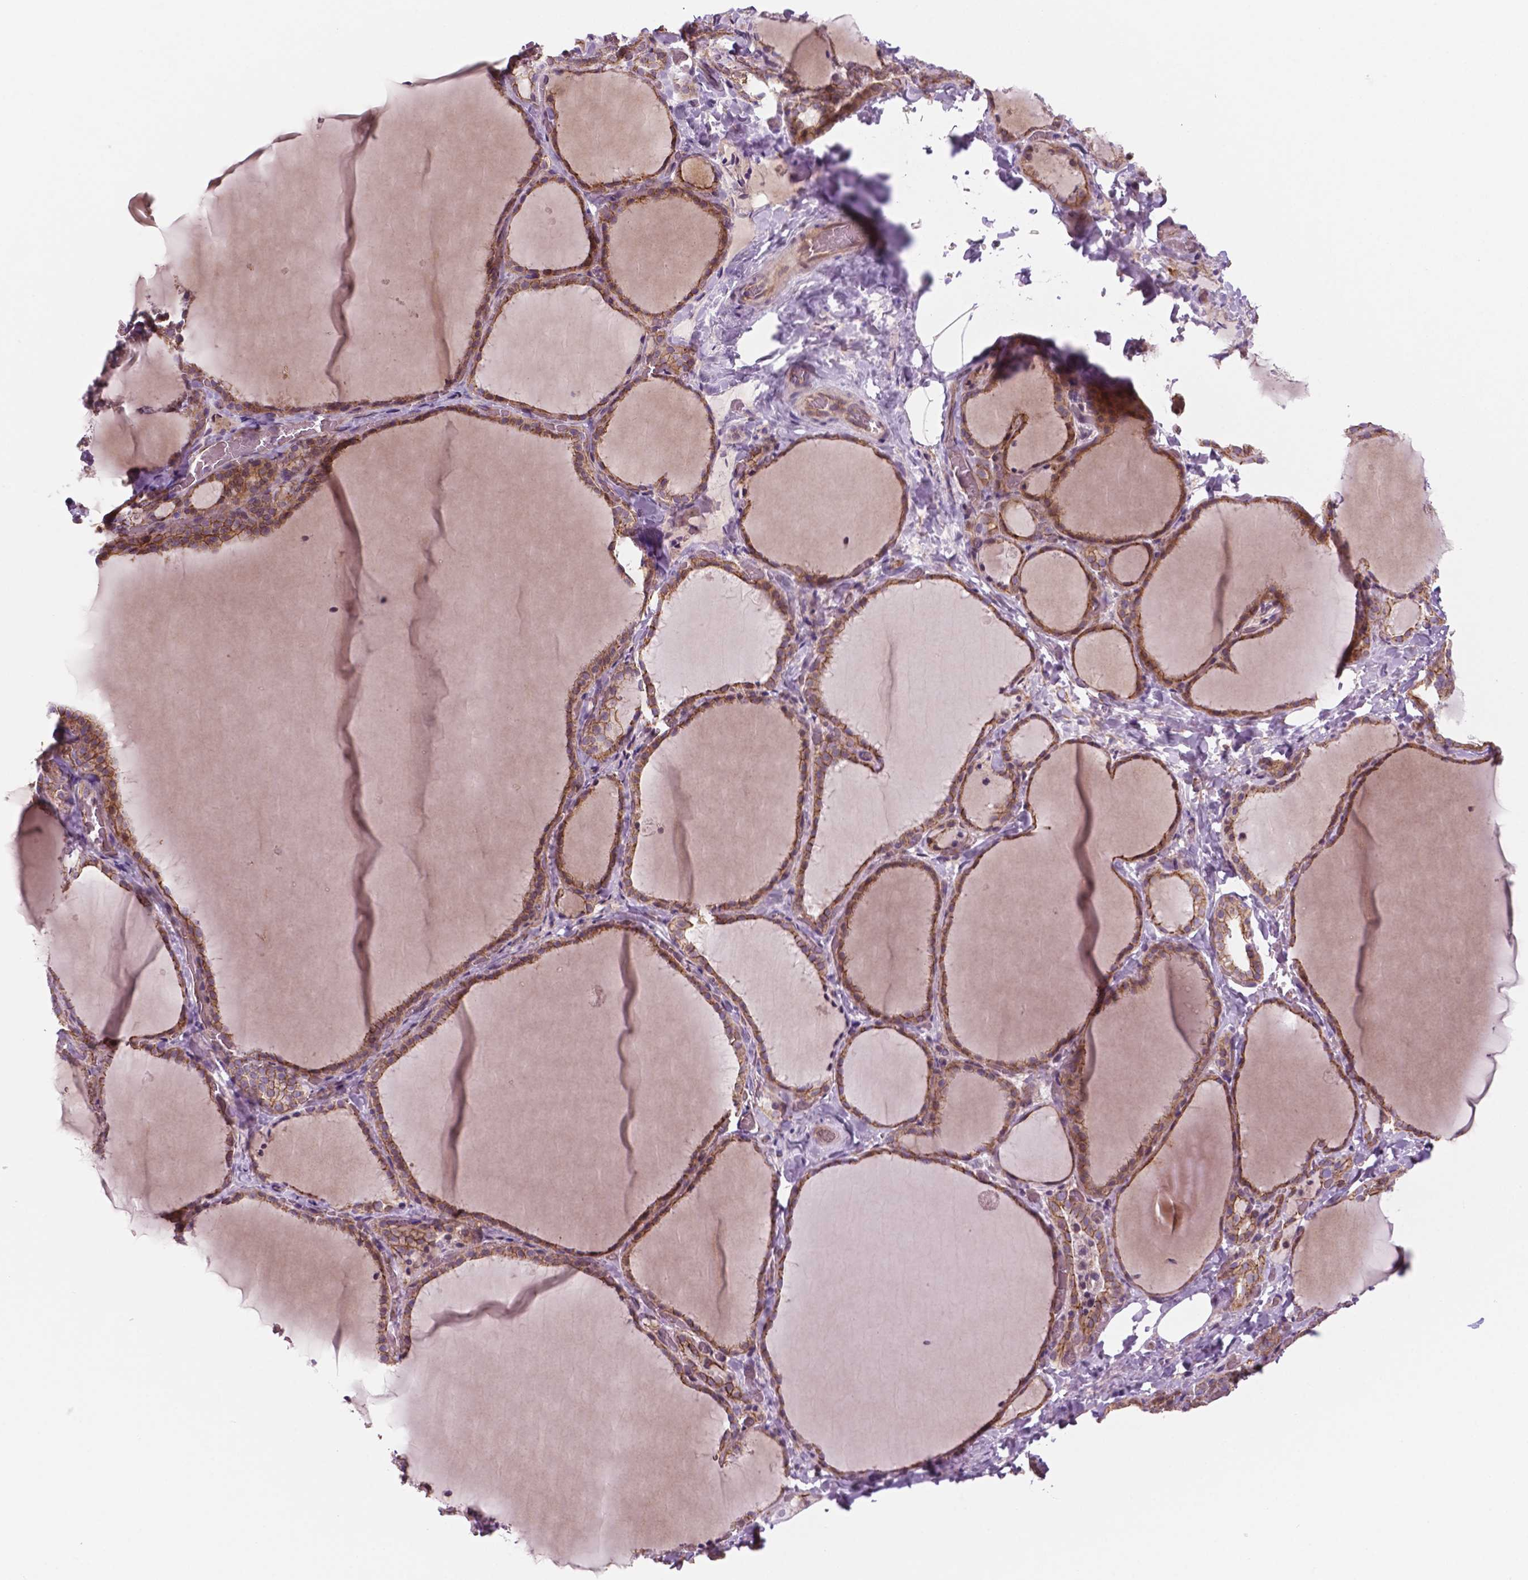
{"staining": {"intensity": "moderate", "quantity": ">75%", "location": "cytoplasmic/membranous"}, "tissue": "thyroid gland", "cell_type": "Glandular cells", "image_type": "normal", "snomed": [{"axis": "morphology", "description": "Normal tissue, NOS"}, {"axis": "topography", "description": "Thyroid gland"}], "caption": "An immunohistochemistry (IHC) micrograph of unremarkable tissue is shown. Protein staining in brown labels moderate cytoplasmic/membranous positivity in thyroid gland within glandular cells. The protein is shown in brown color, while the nuclei are stained blue.", "gene": "RND3", "patient": {"sex": "female", "age": 22}}